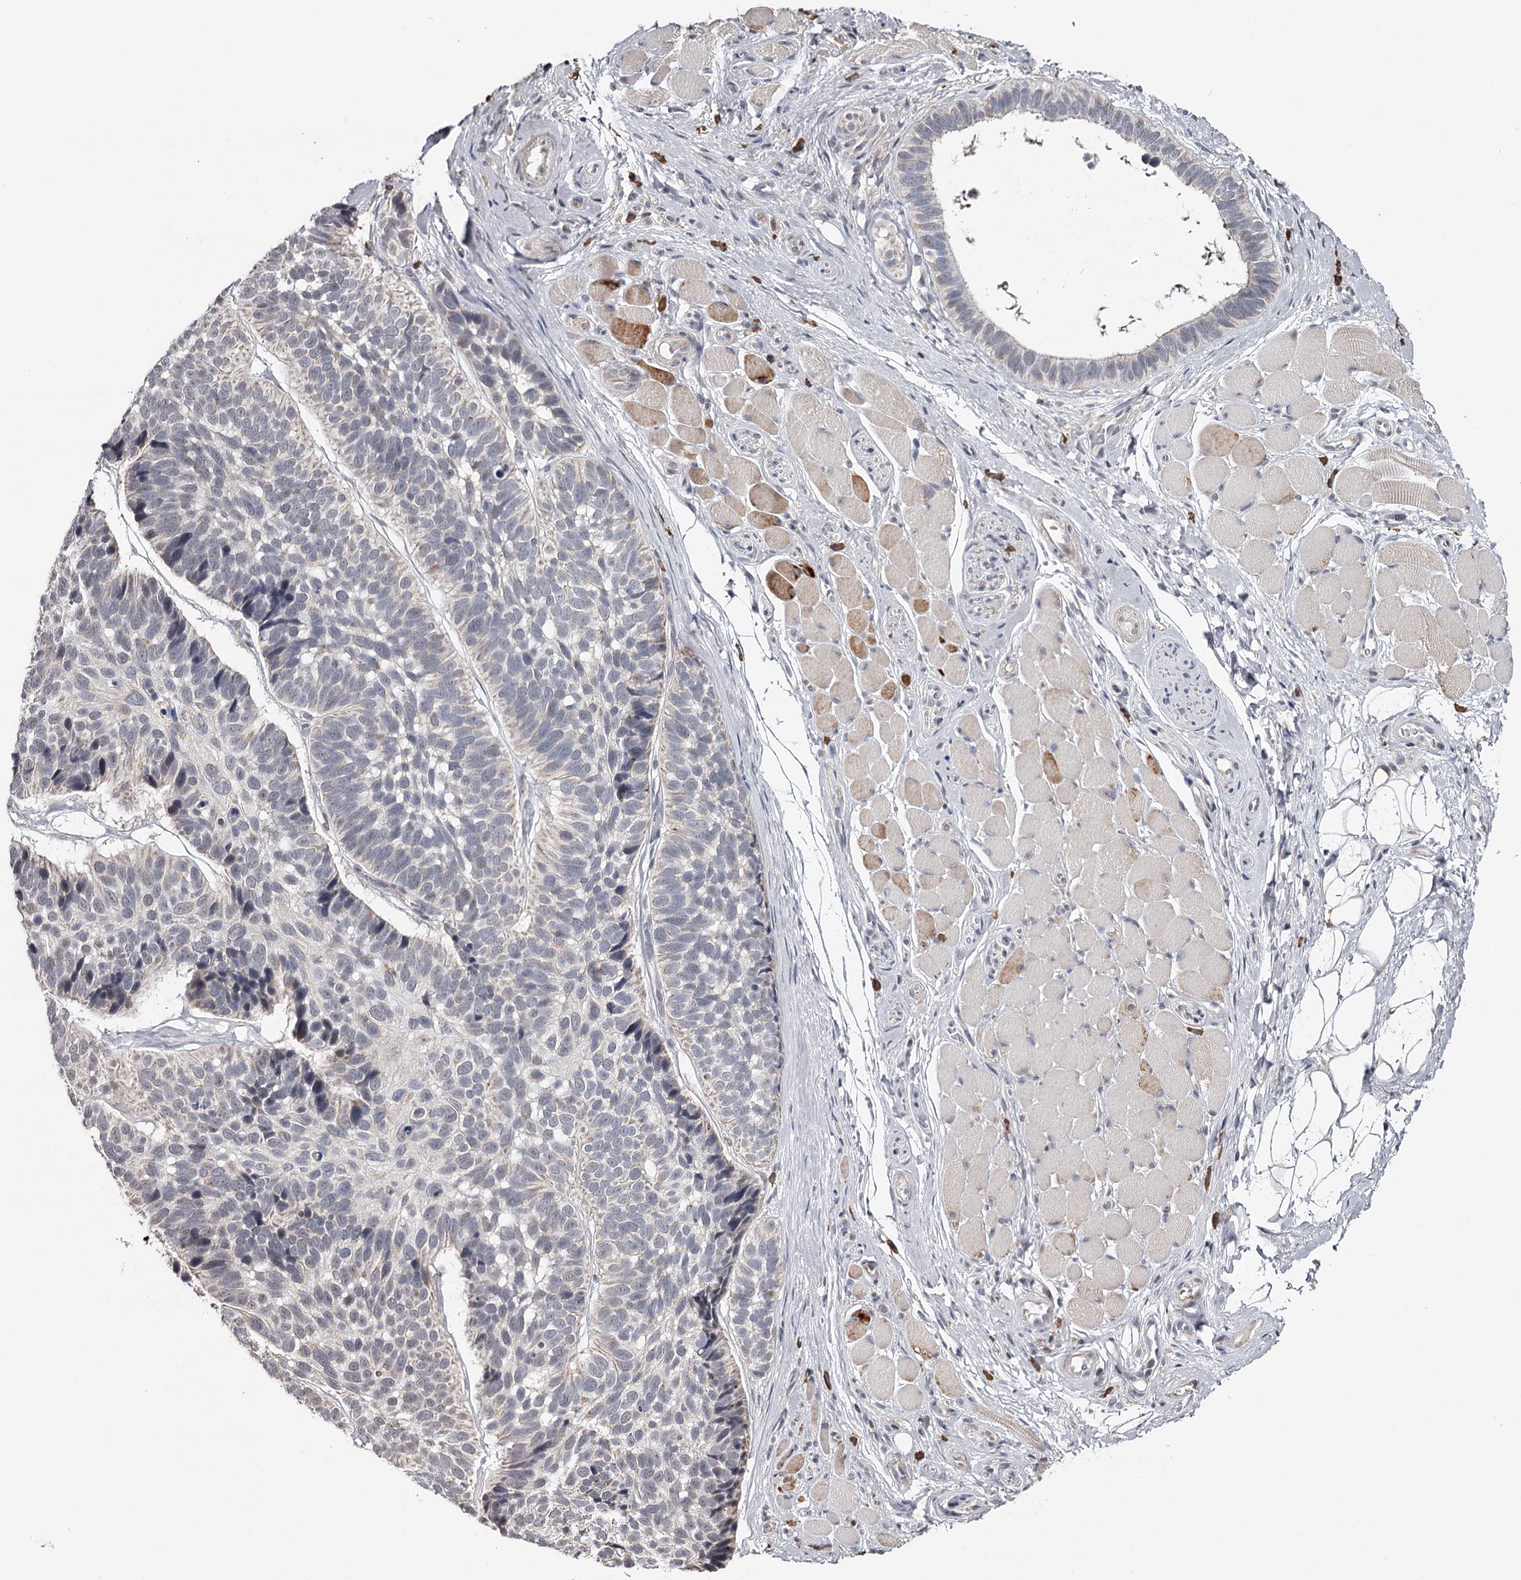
{"staining": {"intensity": "negative", "quantity": "none", "location": "none"}, "tissue": "skin cancer", "cell_type": "Tumor cells", "image_type": "cancer", "snomed": [{"axis": "morphology", "description": "Basal cell carcinoma"}, {"axis": "topography", "description": "Skin"}], "caption": "The histopathology image exhibits no staining of tumor cells in skin basal cell carcinoma.", "gene": "GTSF1", "patient": {"sex": "male", "age": 62}}